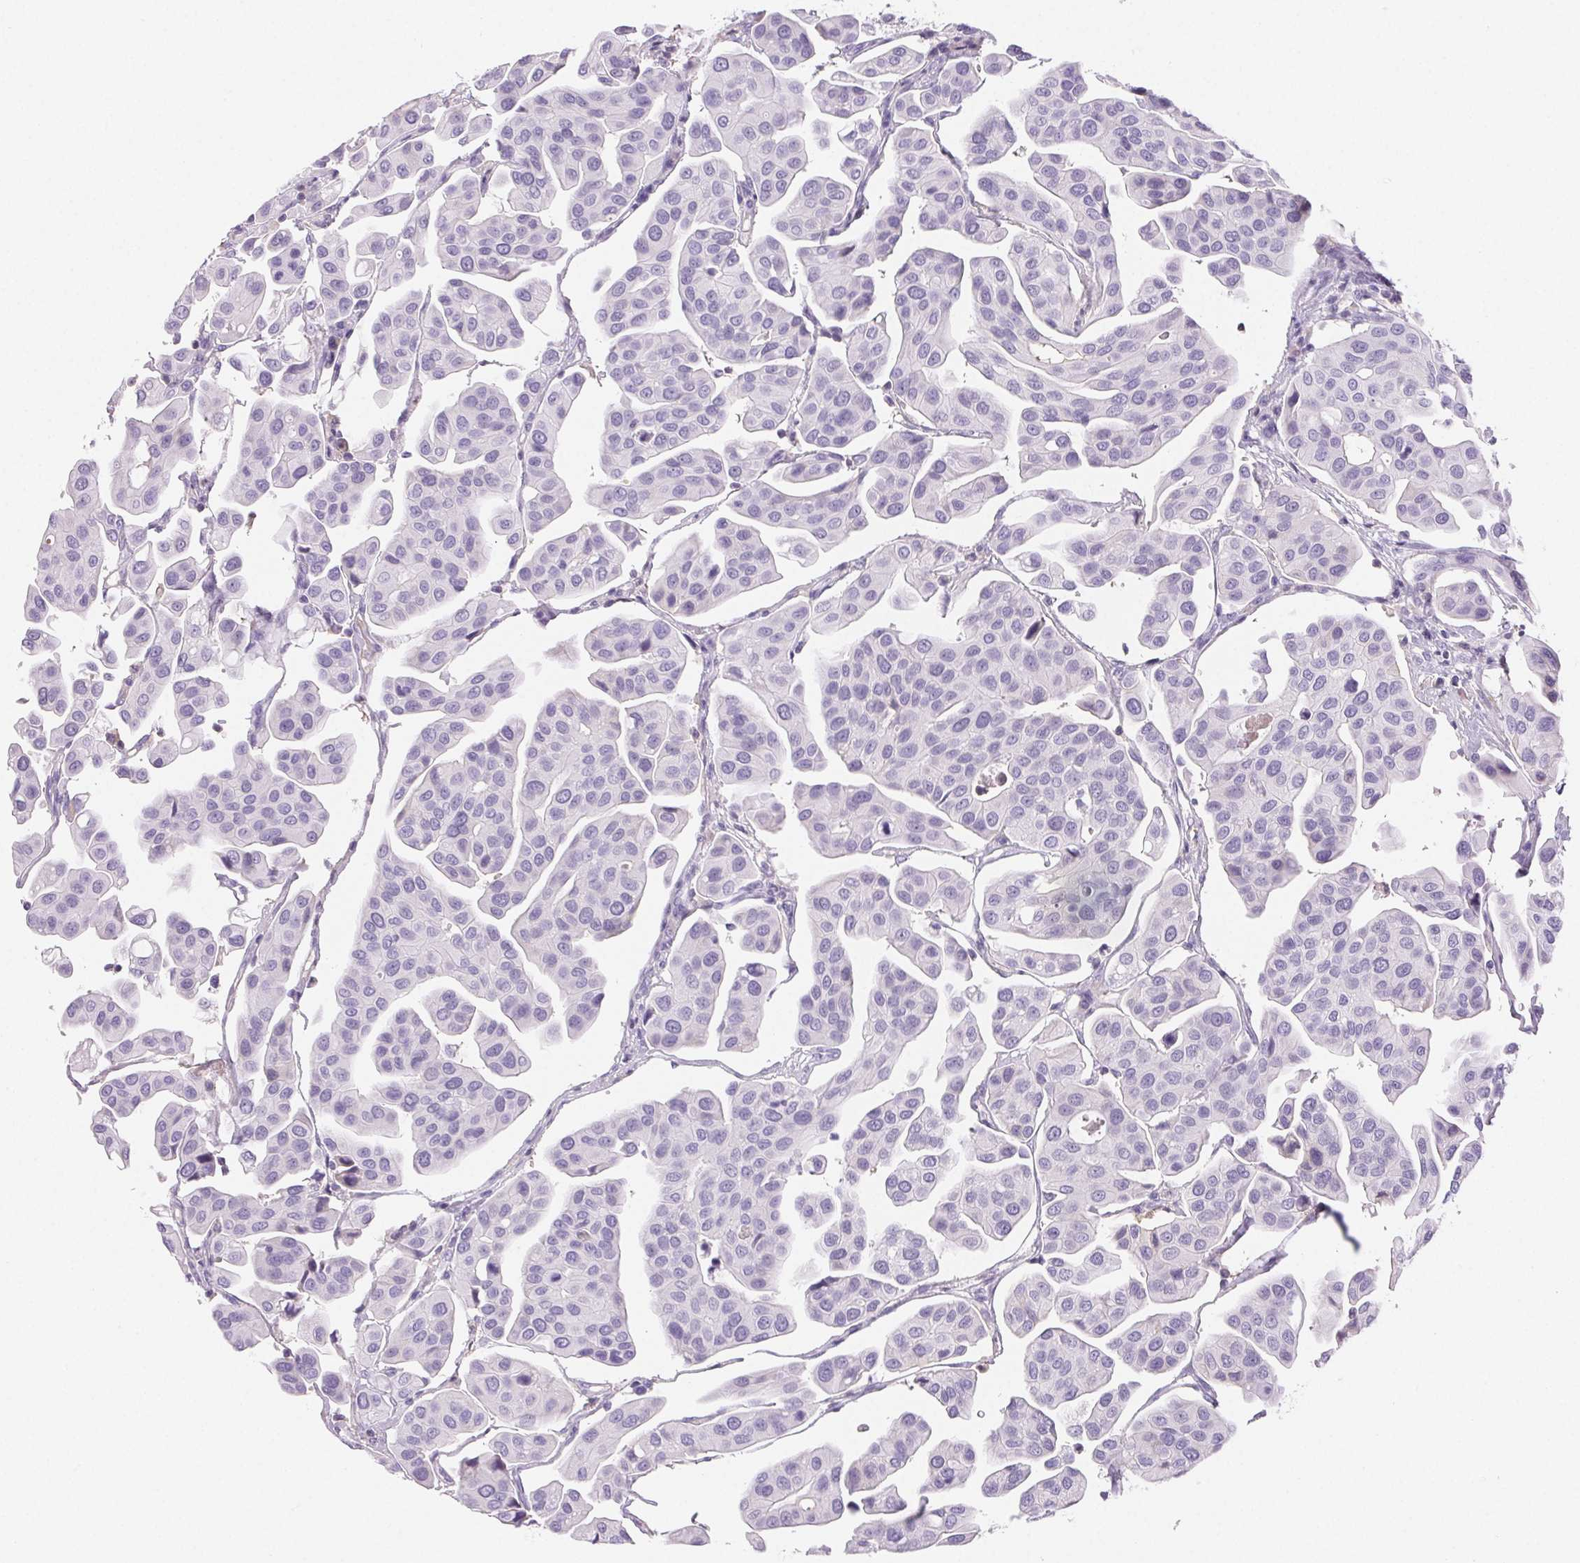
{"staining": {"intensity": "negative", "quantity": "none", "location": "none"}, "tissue": "renal cancer", "cell_type": "Tumor cells", "image_type": "cancer", "snomed": [{"axis": "morphology", "description": "Adenocarcinoma, NOS"}, {"axis": "topography", "description": "Urinary bladder"}], "caption": "DAB immunohistochemical staining of human renal cancer demonstrates no significant positivity in tumor cells.", "gene": "PADI4", "patient": {"sex": "male", "age": 61}}